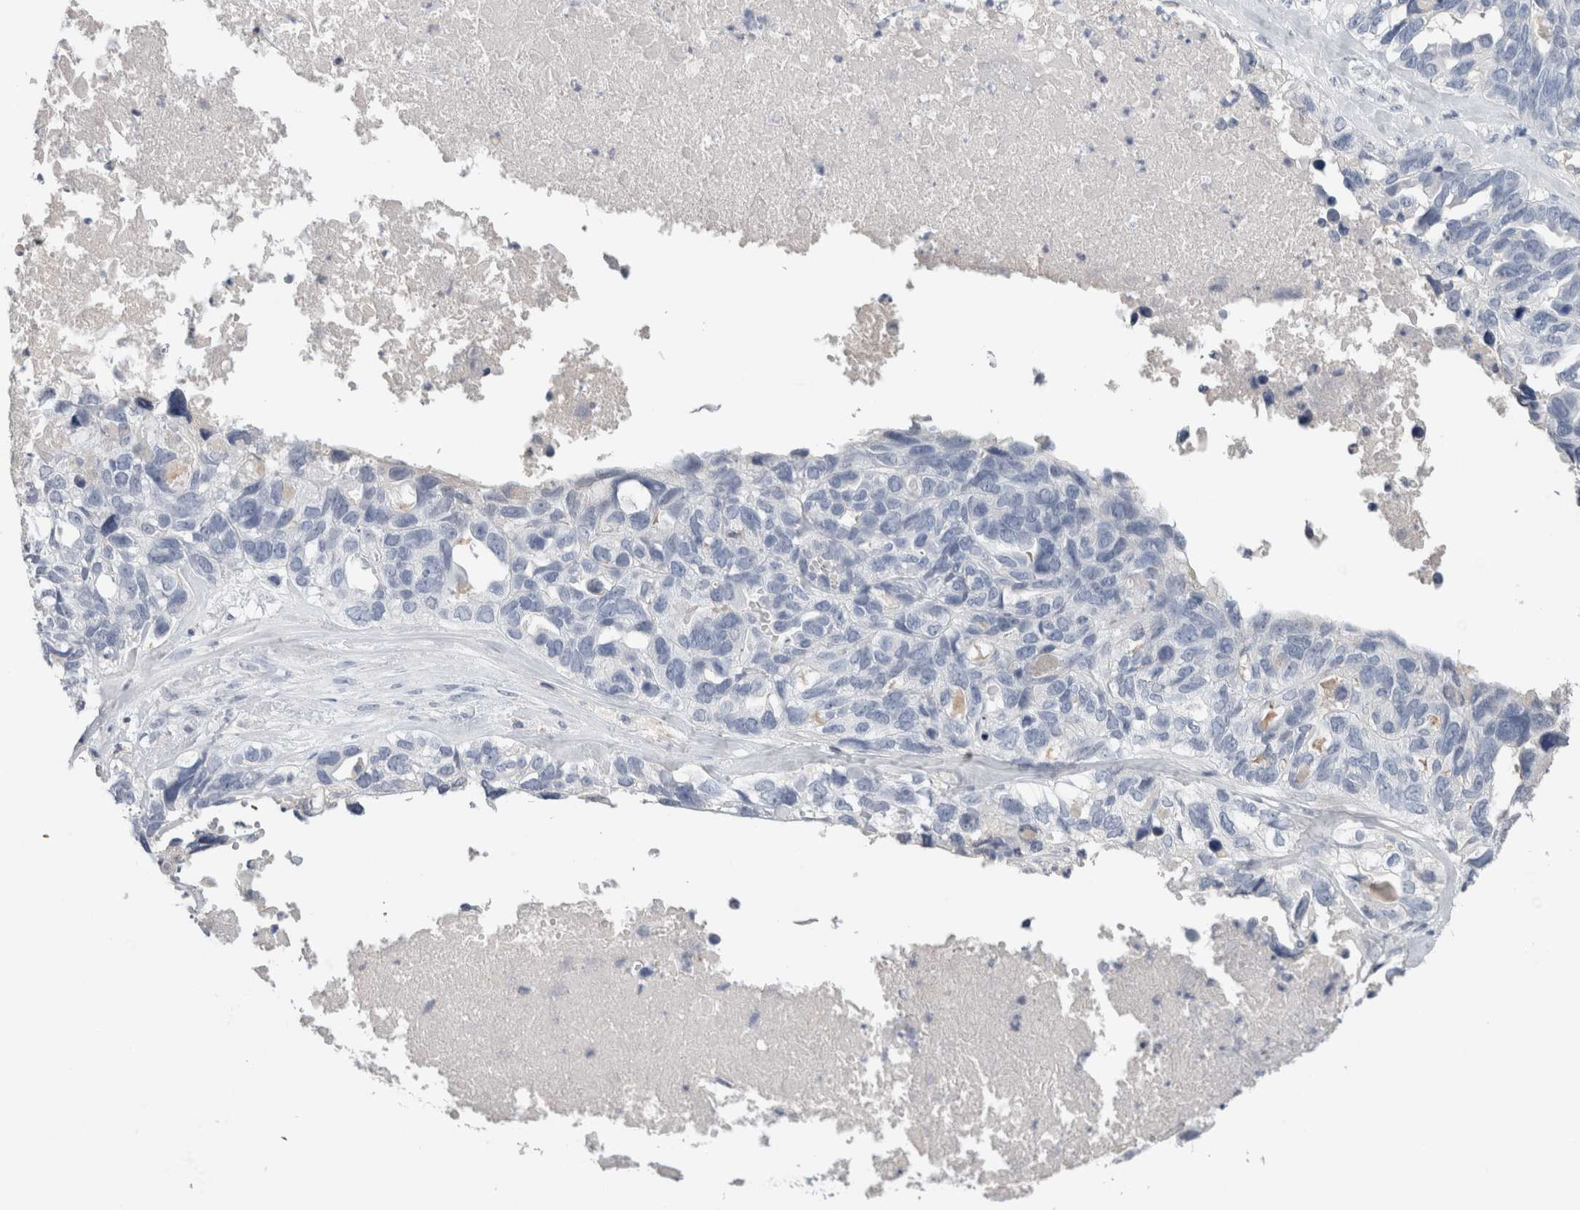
{"staining": {"intensity": "negative", "quantity": "none", "location": "none"}, "tissue": "ovarian cancer", "cell_type": "Tumor cells", "image_type": "cancer", "snomed": [{"axis": "morphology", "description": "Cystadenocarcinoma, serous, NOS"}, {"axis": "topography", "description": "Ovary"}], "caption": "DAB (3,3'-diaminobenzidine) immunohistochemical staining of human ovarian serous cystadenocarcinoma reveals no significant expression in tumor cells.", "gene": "FABP4", "patient": {"sex": "female", "age": 79}}